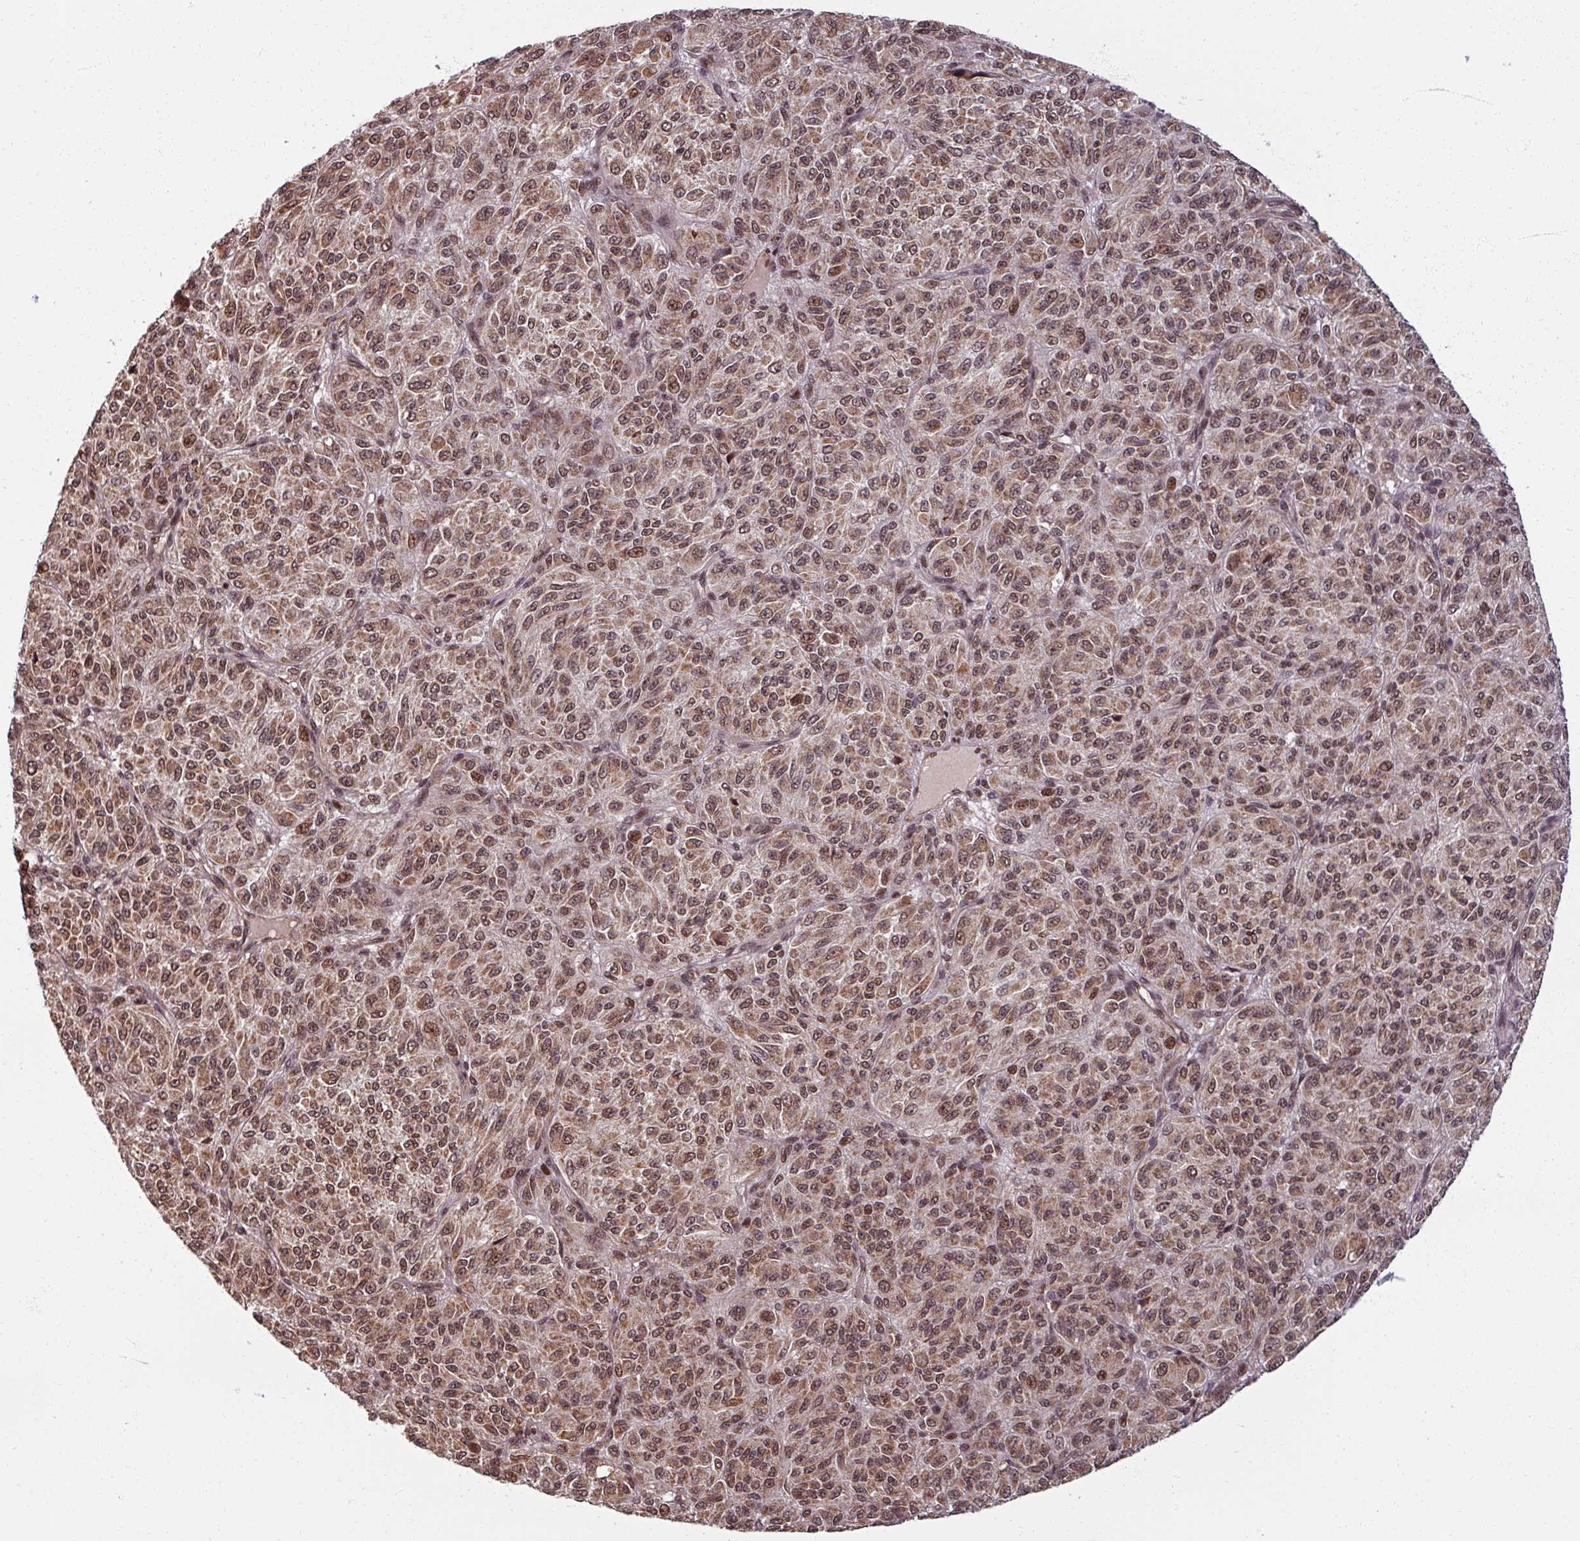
{"staining": {"intensity": "moderate", "quantity": ">75%", "location": "cytoplasmic/membranous,nuclear"}, "tissue": "melanoma", "cell_type": "Tumor cells", "image_type": "cancer", "snomed": [{"axis": "morphology", "description": "Malignant melanoma, Metastatic site"}, {"axis": "topography", "description": "Brain"}], "caption": "Tumor cells demonstrate moderate cytoplasmic/membranous and nuclear expression in about >75% of cells in malignant melanoma (metastatic site).", "gene": "SWI5", "patient": {"sex": "female", "age": 56}}